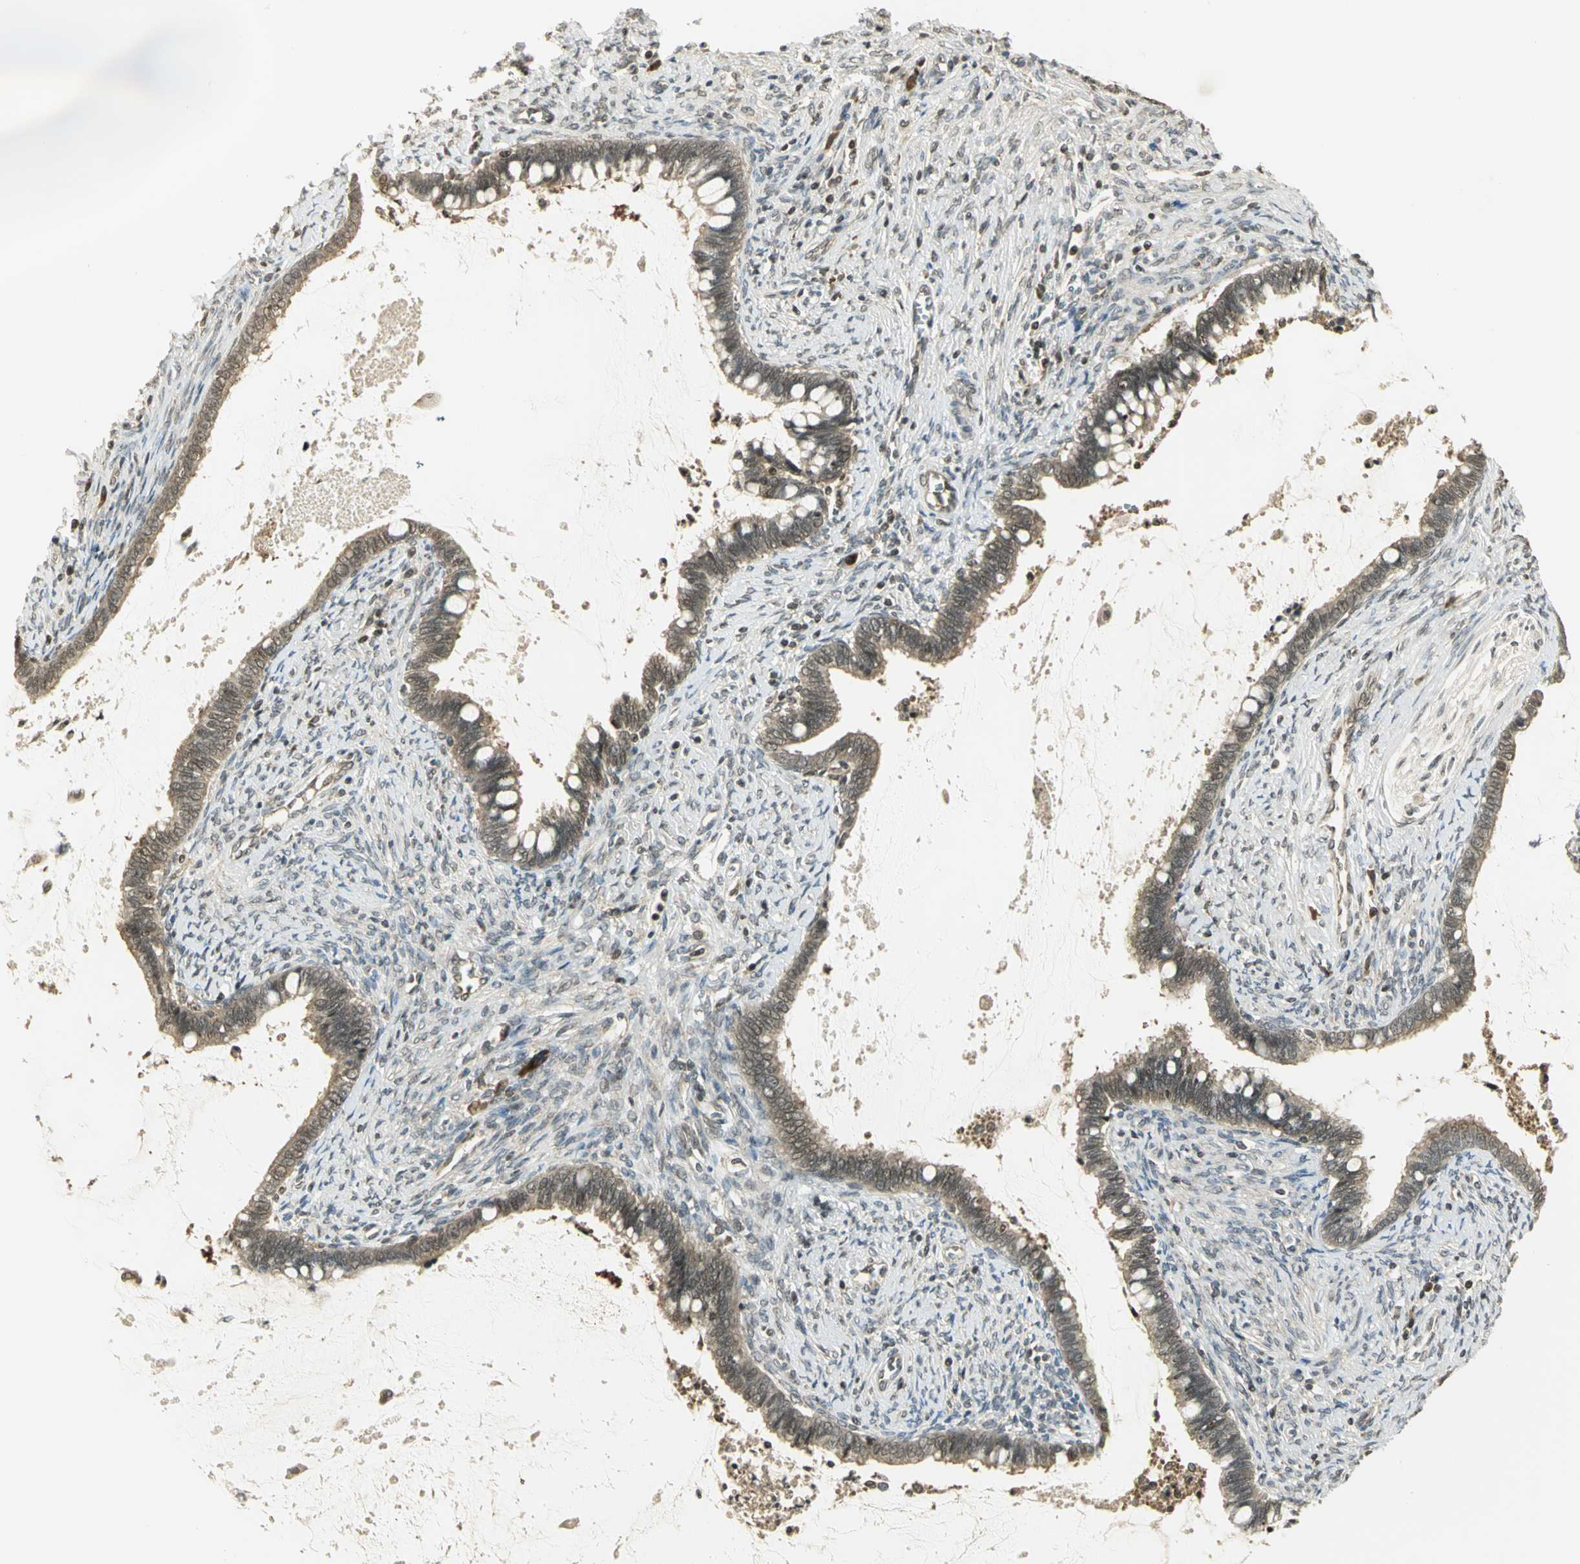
{"staining": {"intensity": "moderate", "quantity": ">75%", "location": "cytoplasmic/membranous"}, "tissue": "cervical cancer", "cell_type": "Tumor cells", "image_type": "cancer", "snomed": [{"axis": "morphology", "description": "Adenocarcinoma, NOS"}, {"axis": "topography", "description": "Cervix"}], "caption": "Adenocarcinoma (cervical) tissue reveals moderate cytoplasmic/membranous positivity in about >75% of tumor cells", "gene": "CDC34", "patient": {"sex": "female", "age": 44}}